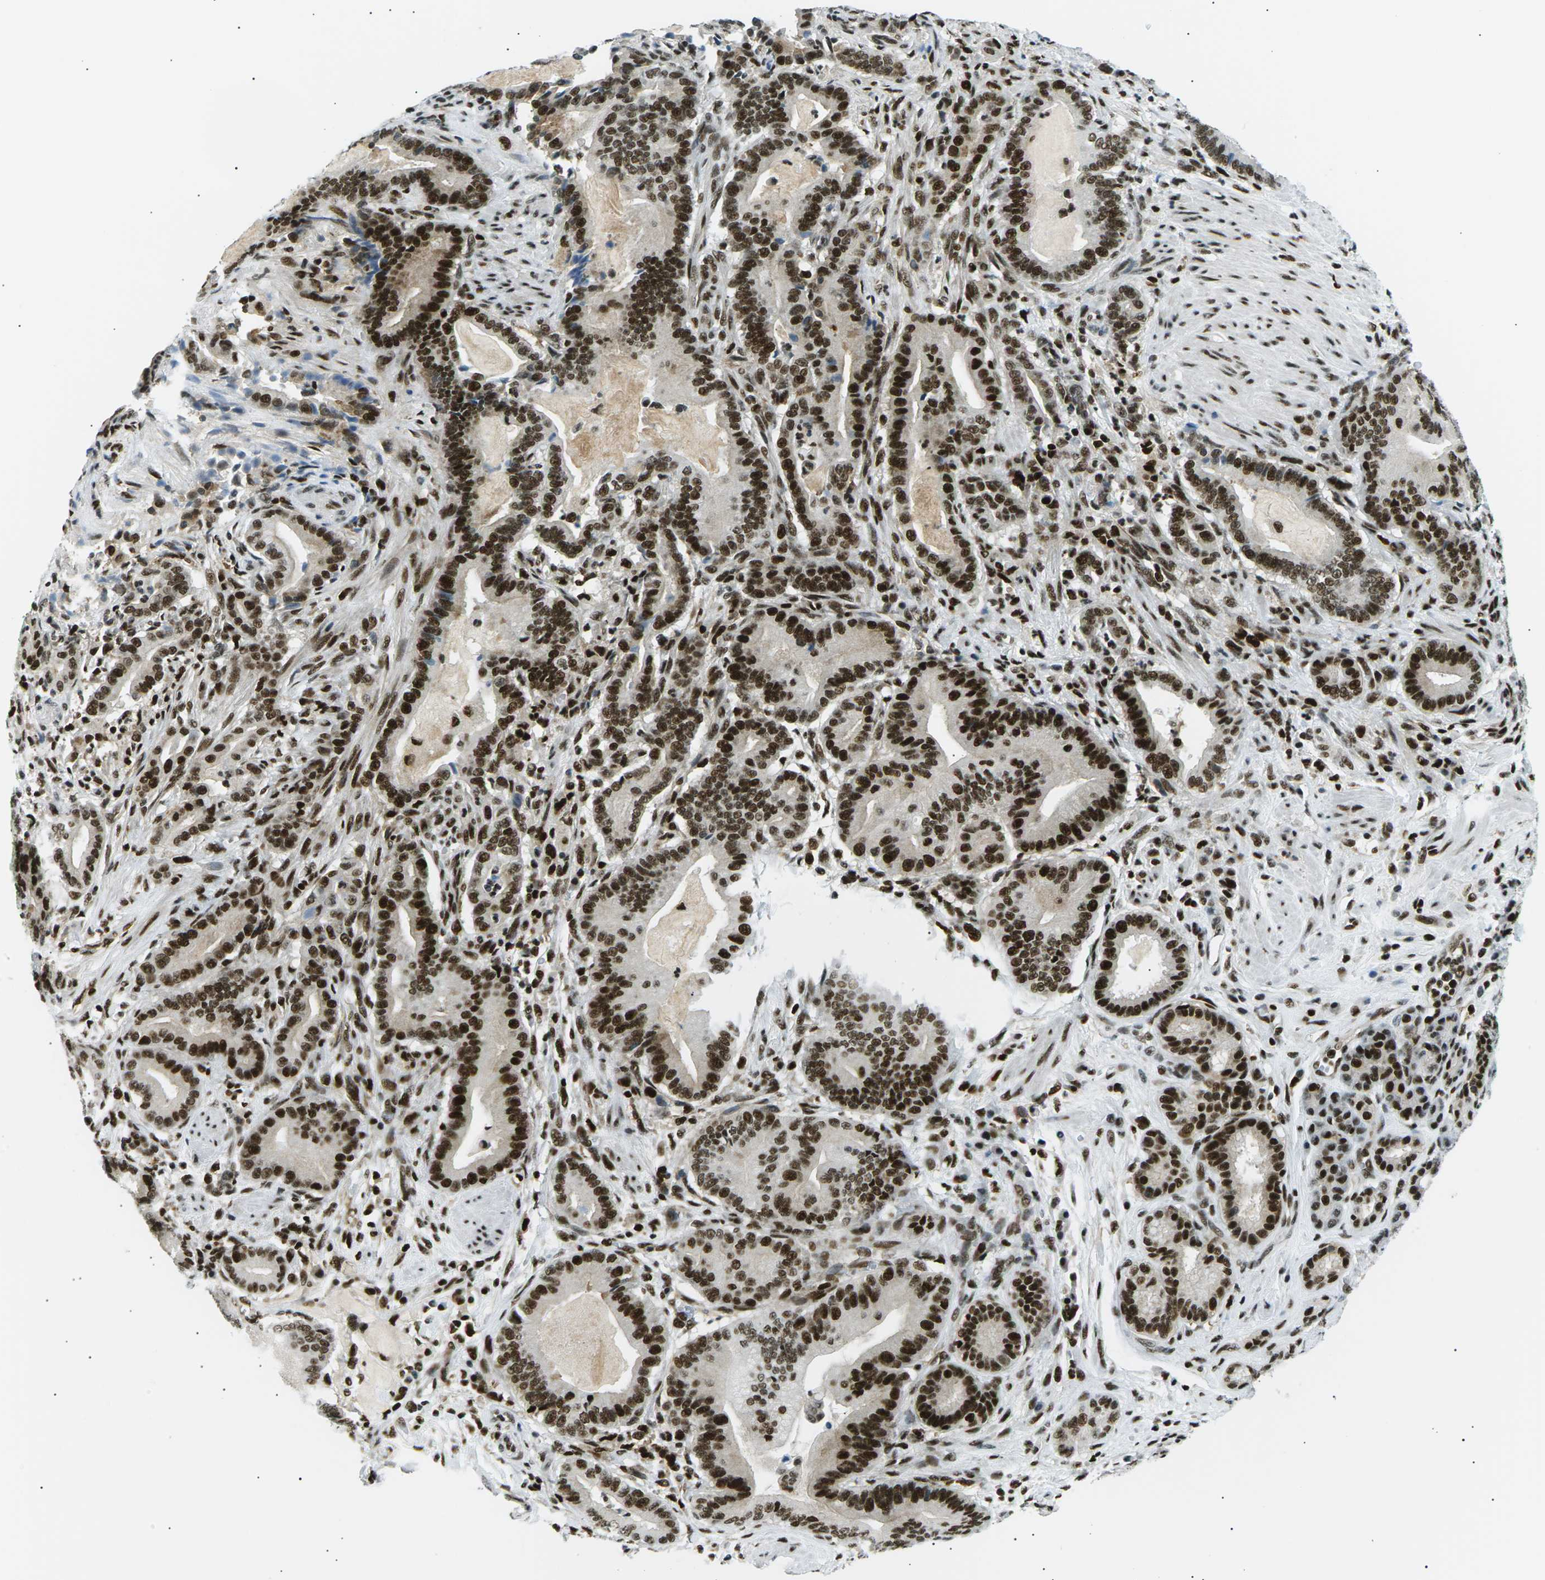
{"staining": {"intensity": "strong", "quantity": ">75%", "location": "nuclear"}, "tissue": "pancreatic cancer", "cell_type": "Tumor cells", "image_type": "cancer", "snomed": [{"axis": "morphology", "description": "Normal tissue, NOS"}, {"axis": "morphology", "description": "Adenocarcinoma, NOS"}, {"axis": "topography", "description": "Pancreas"}], "caption": "IHC histopathology image of neoplastic tissue: human pancreatic adenocarcinoma stained using IHC demonstrates high levels of strong protein expression localized specifically in the nuclear of tumor cells, appearing as a nuclear brown color.", "gene": "RPA2", "patient": {"sex": "male", "age": 63}}